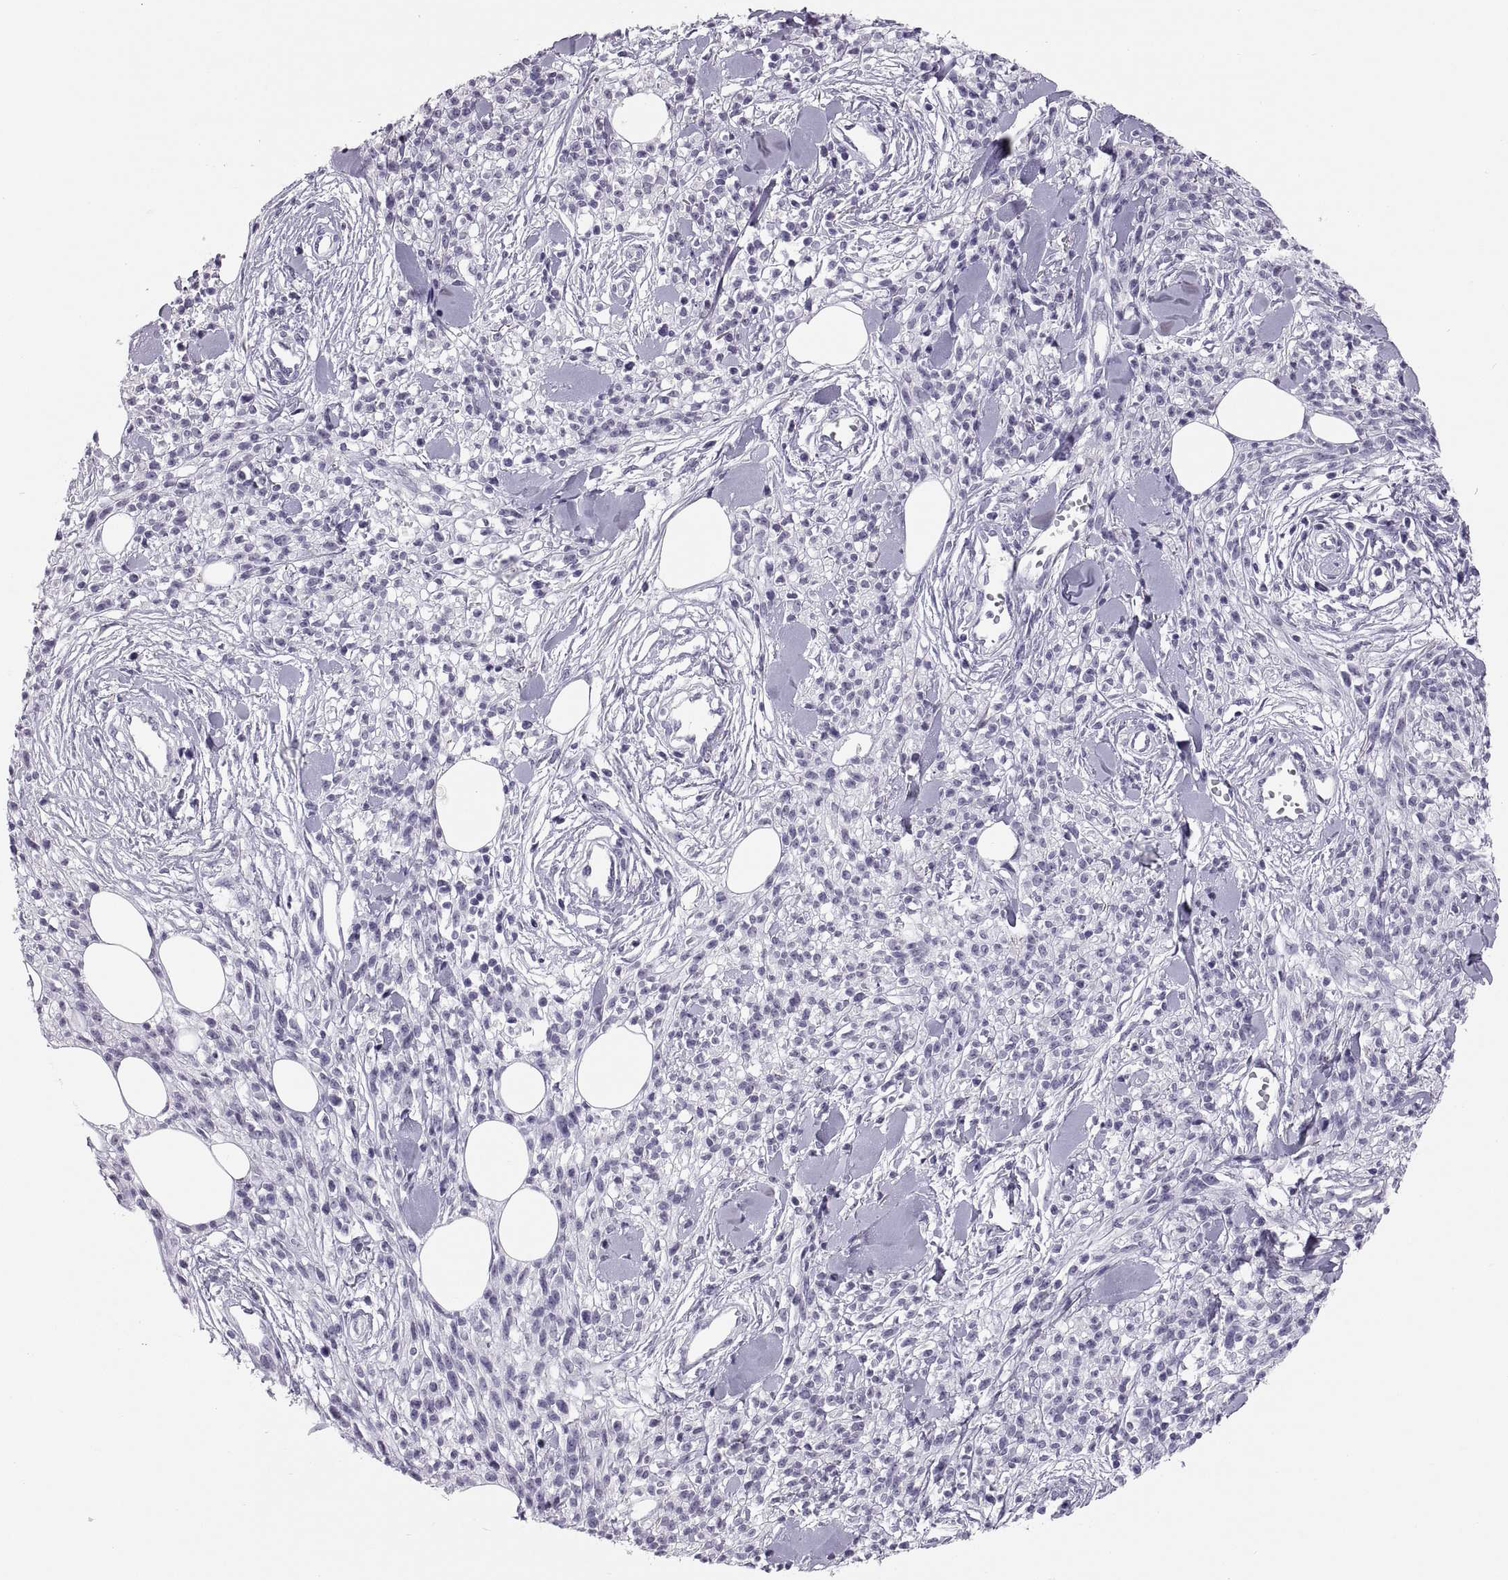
{"staining": {"intensity": "negative", "quantity": "none", "location": "none"}, "tissue": "melanoma", "cell_type": "Tumor cells", "image_type": "cancer", "snomed": [{"axis": "morphology", "description": "Malignant melanoma, NOS"}, {"axis": "topography", "description": "Skin"}, {"axis": "topography", "description": "Skin of trunk"}], "caption": "Melanoma stained for a protein using immunohistochemistry exhibits no expression tumor cells.", "gene": "QRICH2", "patient": {"sex": "male", "age": 74}}